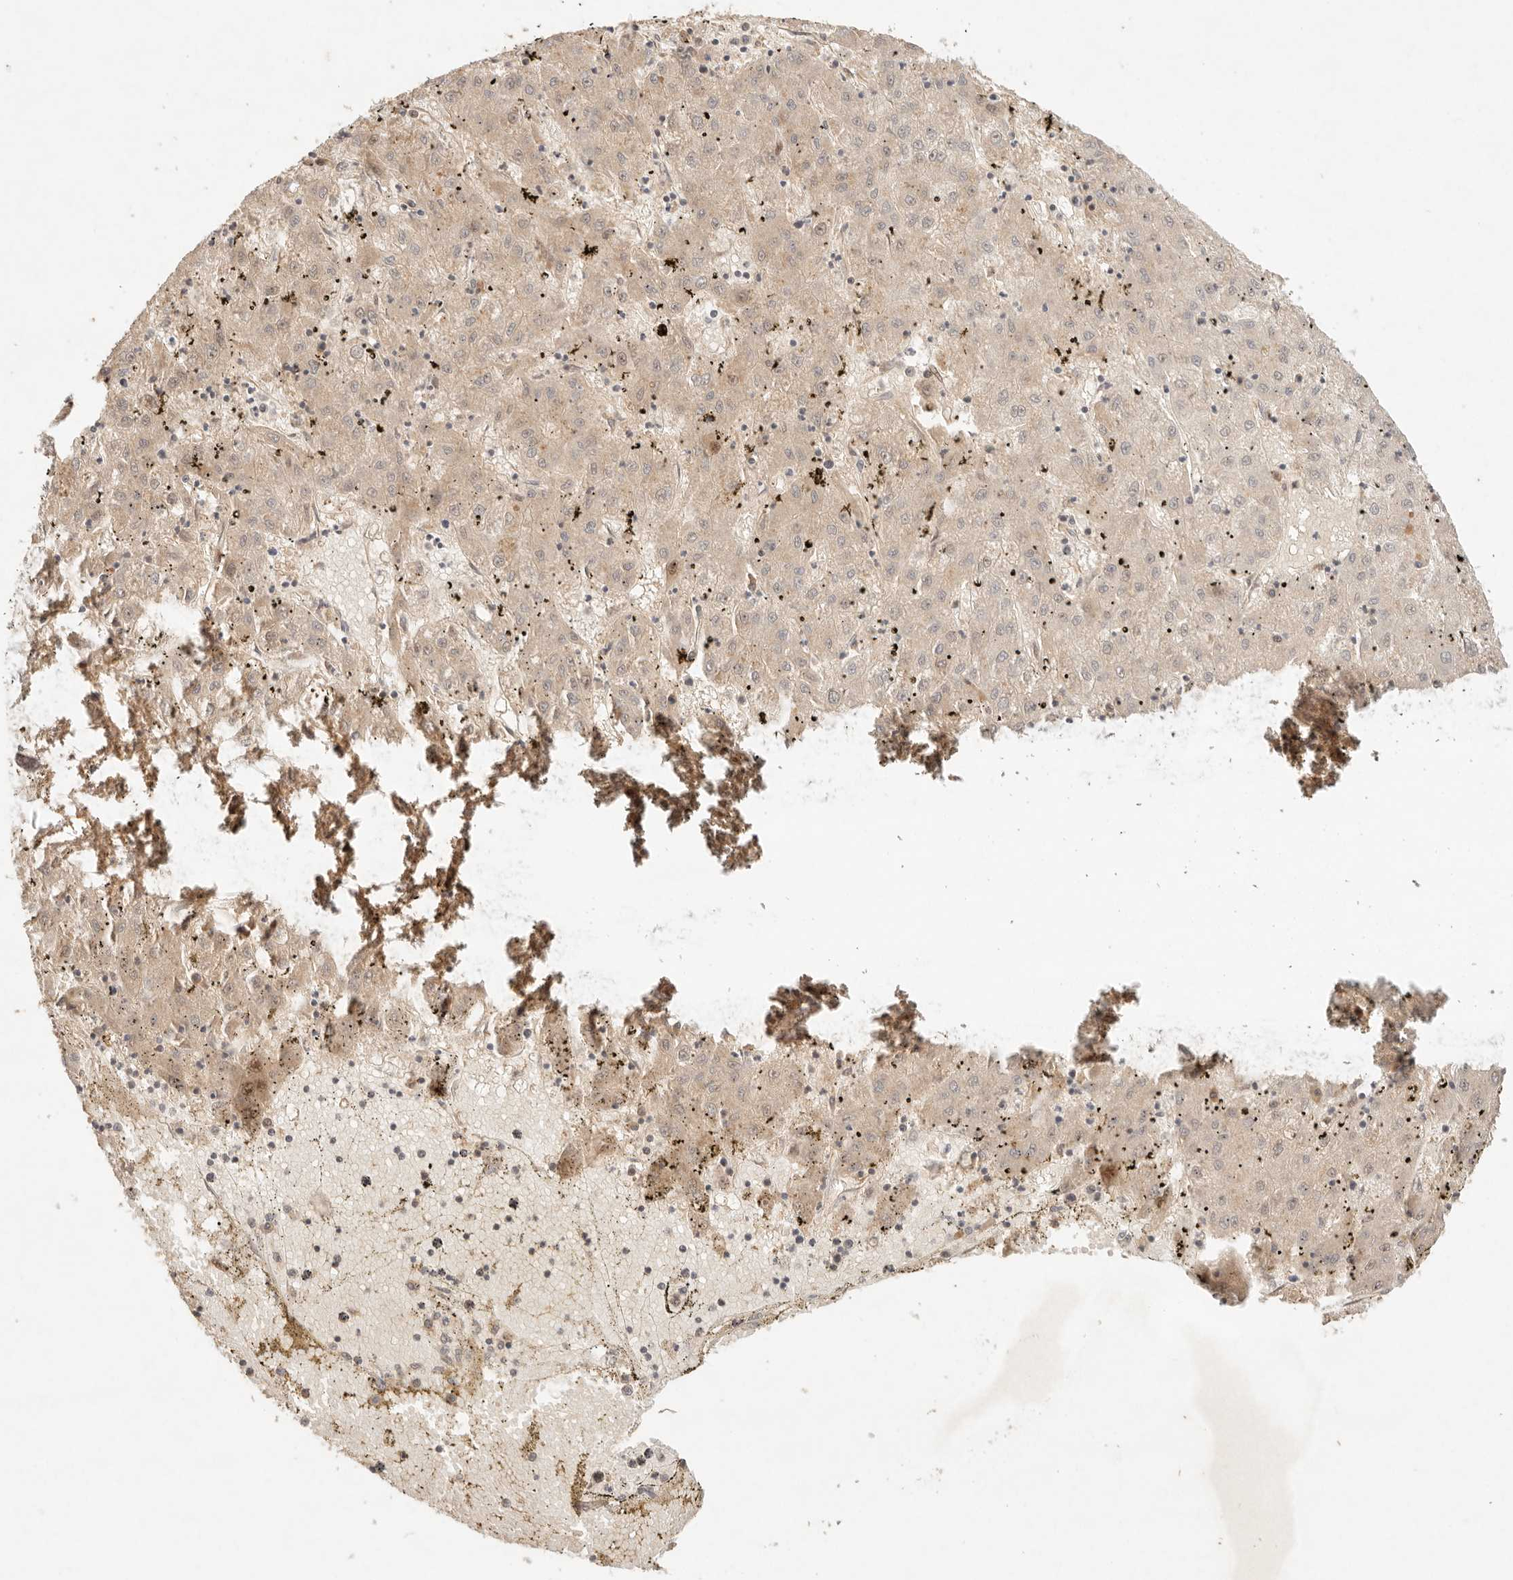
{"staining": {"intensity": "weak", "quantity": ">75%", "location": "cytoplasmic/membranous"}, "tissue": "liver cancer", "cell_type": "Tumor cells", "image_type": "cancer", "snomed": [{"axis": "morphology", "description": "Carcinoma, Hepatocellular, NOS"}, {"axis": "topography", "description": "Liver"}], "caption": "Immunohistochemistry staining of liver cancer (hepatocellular carcinoma), which shows low levels of weak cytoplasmic/membranous staining in approximately >75% of tumor cells indicating weak cytoplasmic/membranous protein staining. The staining was performed using DAB (3,3'-diaminobenzidine) (brown) for protein detection and nuclei were counterstained in hematoxylin (blue).", "gene": "PHLDA3", "patient": {"sex": "male", "age": 72}}